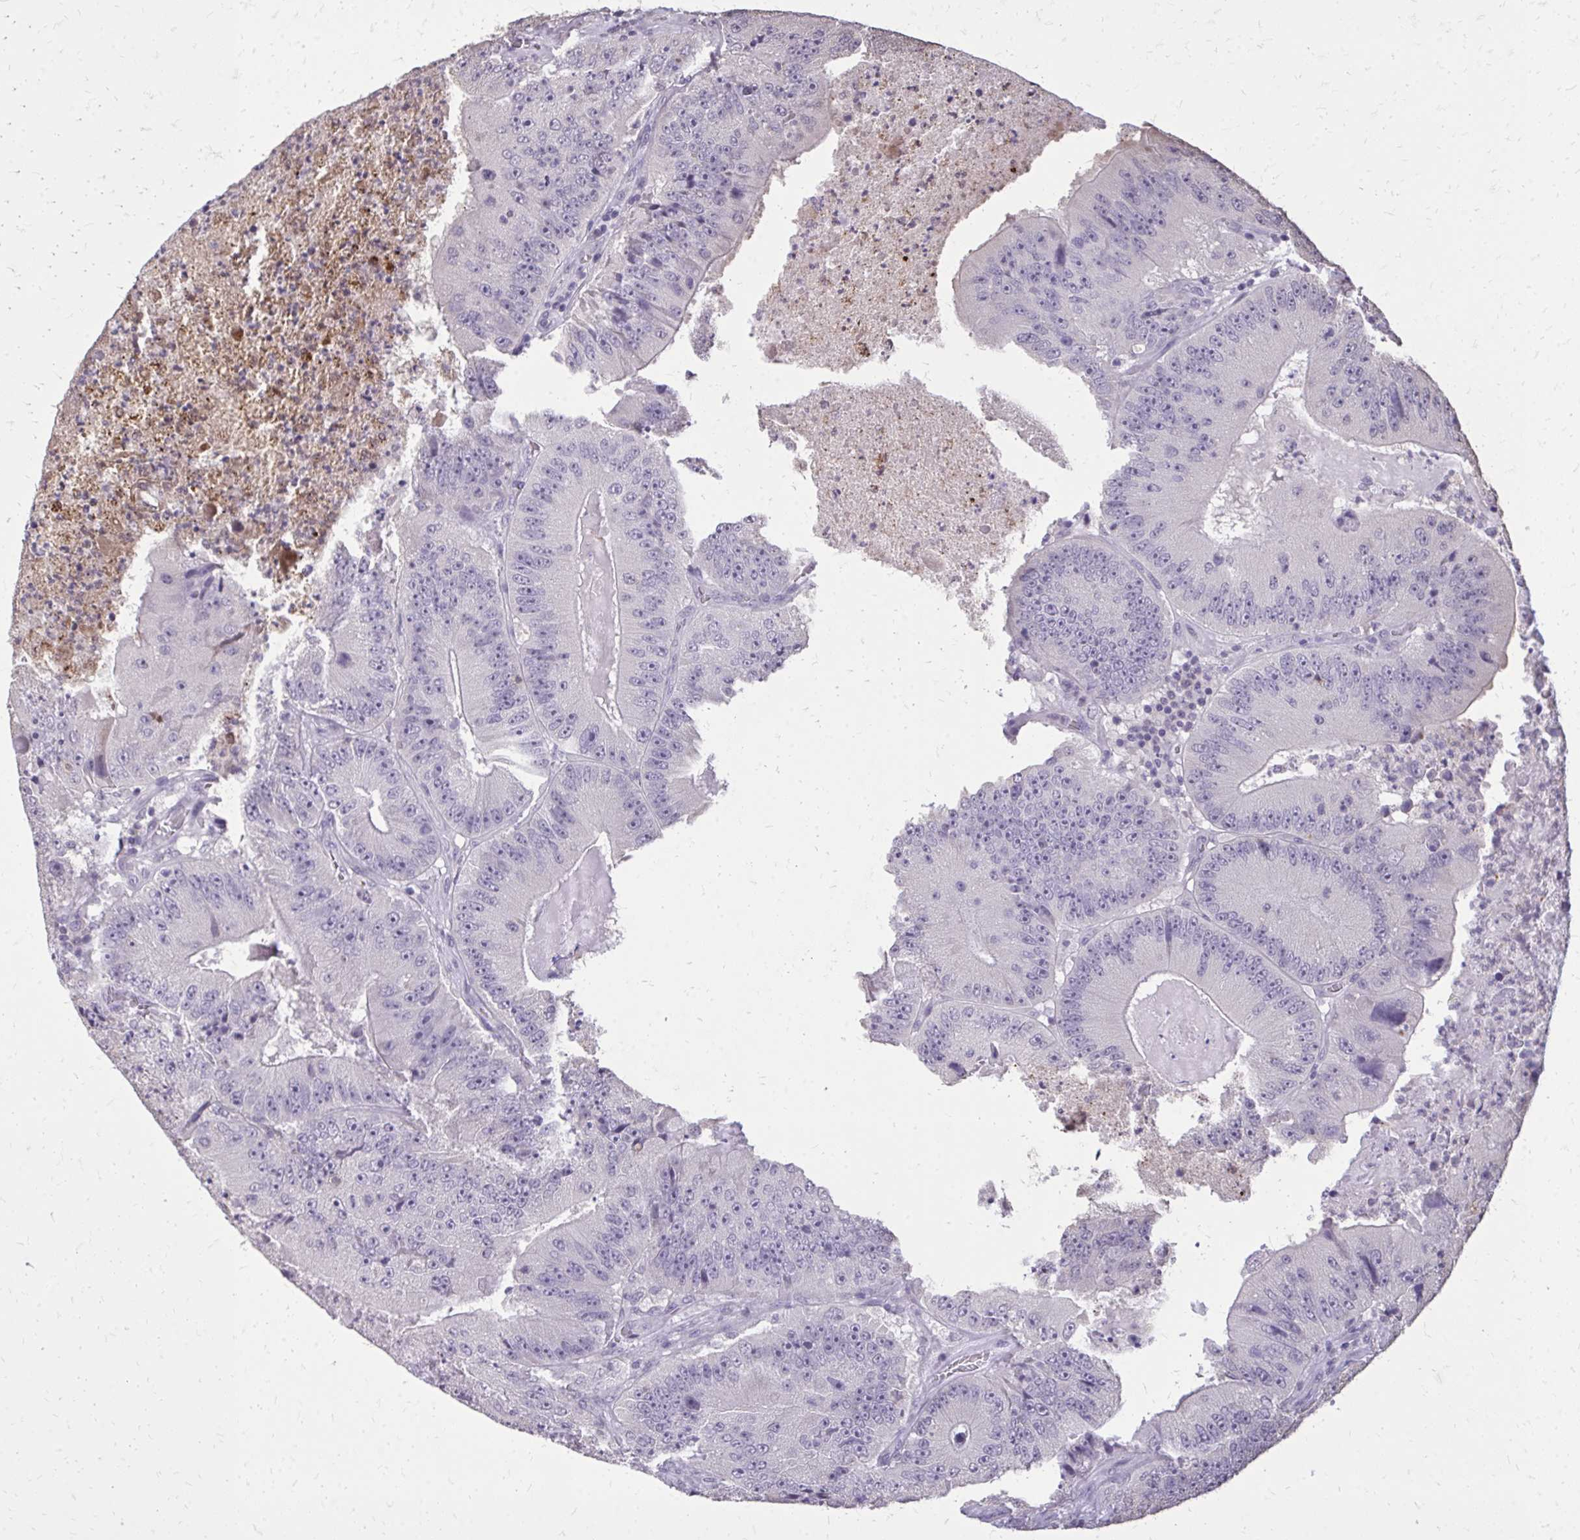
{"staining": {"intensity": "negative", "quantity": "none", "location": "none"}, "tissue": "colorectal cancer", "cell_type": "Tumor cells", "image_type": "cancer", "snomed": [{"axis": "morphology", "description": "Adenocarcinoma, NOS"}, {"axis": "topography", "description": "Colon"}], "caption": "Tumor cells show no significant protein positivity in colorectal adenocarcinoma. (DAB (3,3'-diaminobenzidine) immunohistochemistry visualized using brightfield microscopy, high magnification).", "gene": "AKAP5", "patient": {"sex": "female", "age": 86}}